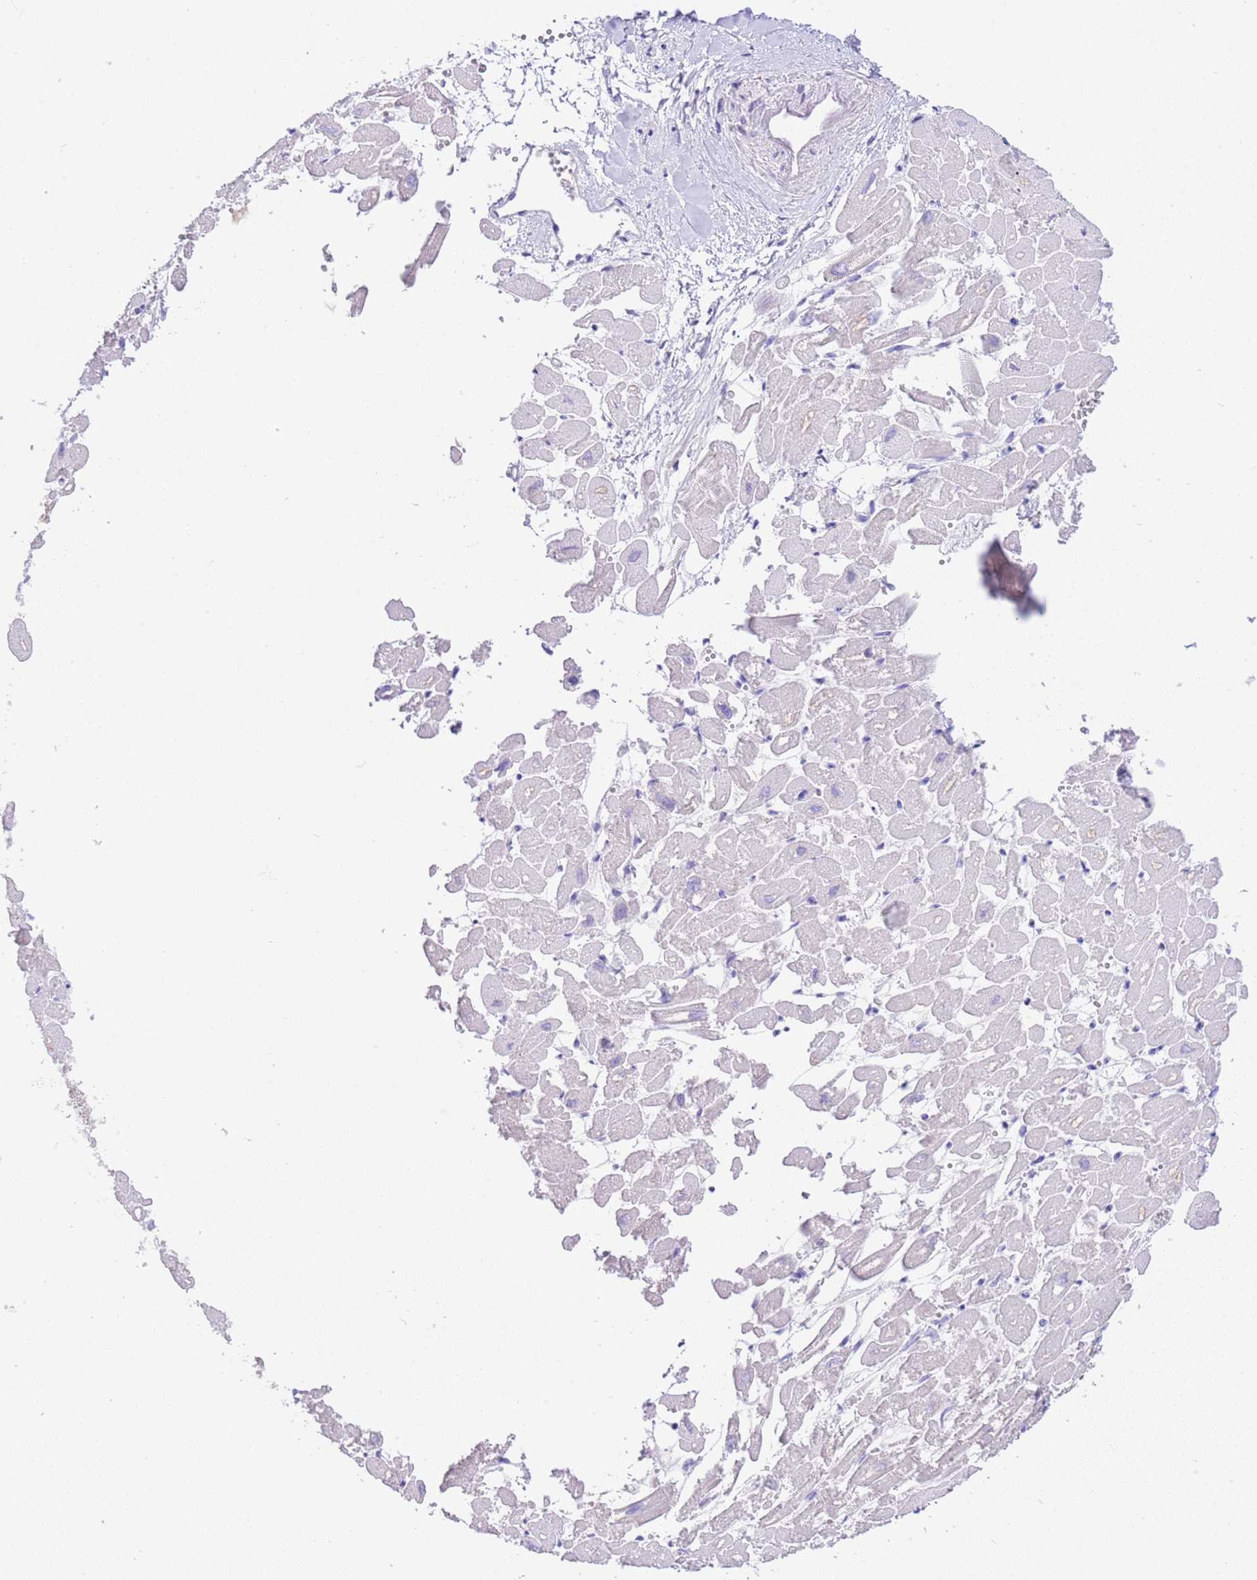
{"staining": {"intensity": "negative", "quantity": "none", "location": "none"}, "tissue": "heart muscle", "cell_type": "Cardiomyocytes", "image_type": "normal", "snomed": [{"axis": "morphology", "description": "Normal tissue, NOS"}, {"axis": "topography", "description": "Heart"}], "caption": "An IHC micrograph of benign heart muscle is shown. There is no staining in cardiomyocytes of heart muscle.", "gene": "CPB1", "patient": {"sex": "male", "age": 54}}